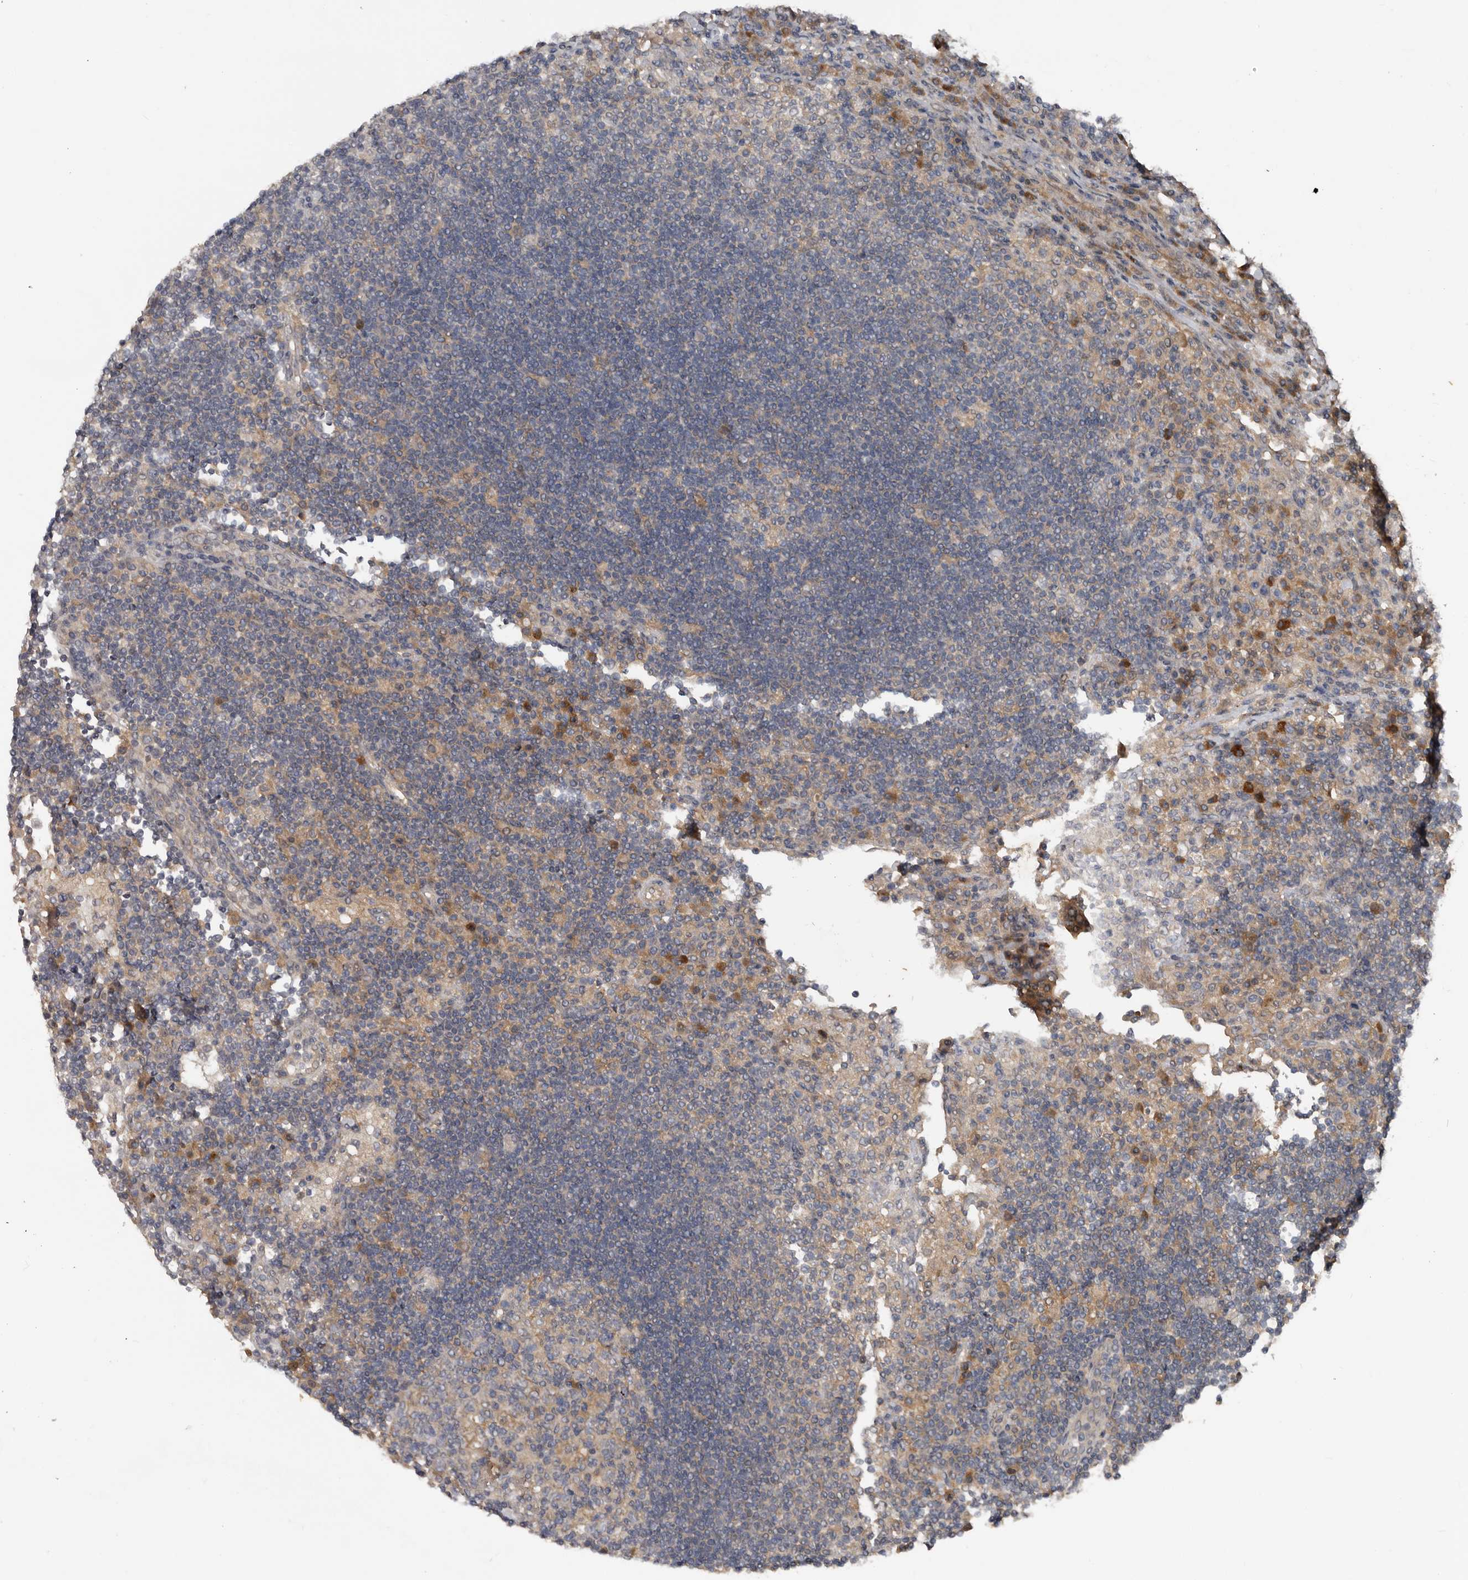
{"staining": {"intensity": "weak", "quantity": "<25%", "location": "cytoplasmic/membranous"}, "tissue": "lymph node", "cell_type": "Germinal center cells", "image_type": "normal", "snomed": [{"axis": "morphology", "description": "Normal tissue, NOS"}, {"axis": "topography", "description": "Lymph node"}], "caption": "High magnification brightfield microscopy of benign lymph node stained with DAB (3,3'-diaminobenzidine) (brown) and counterstained with hematoxylin (blue): germinal center cells show no significant positivity.", "gene": "DNAJB4", "patient": {"sex": "female", "age": 53}}